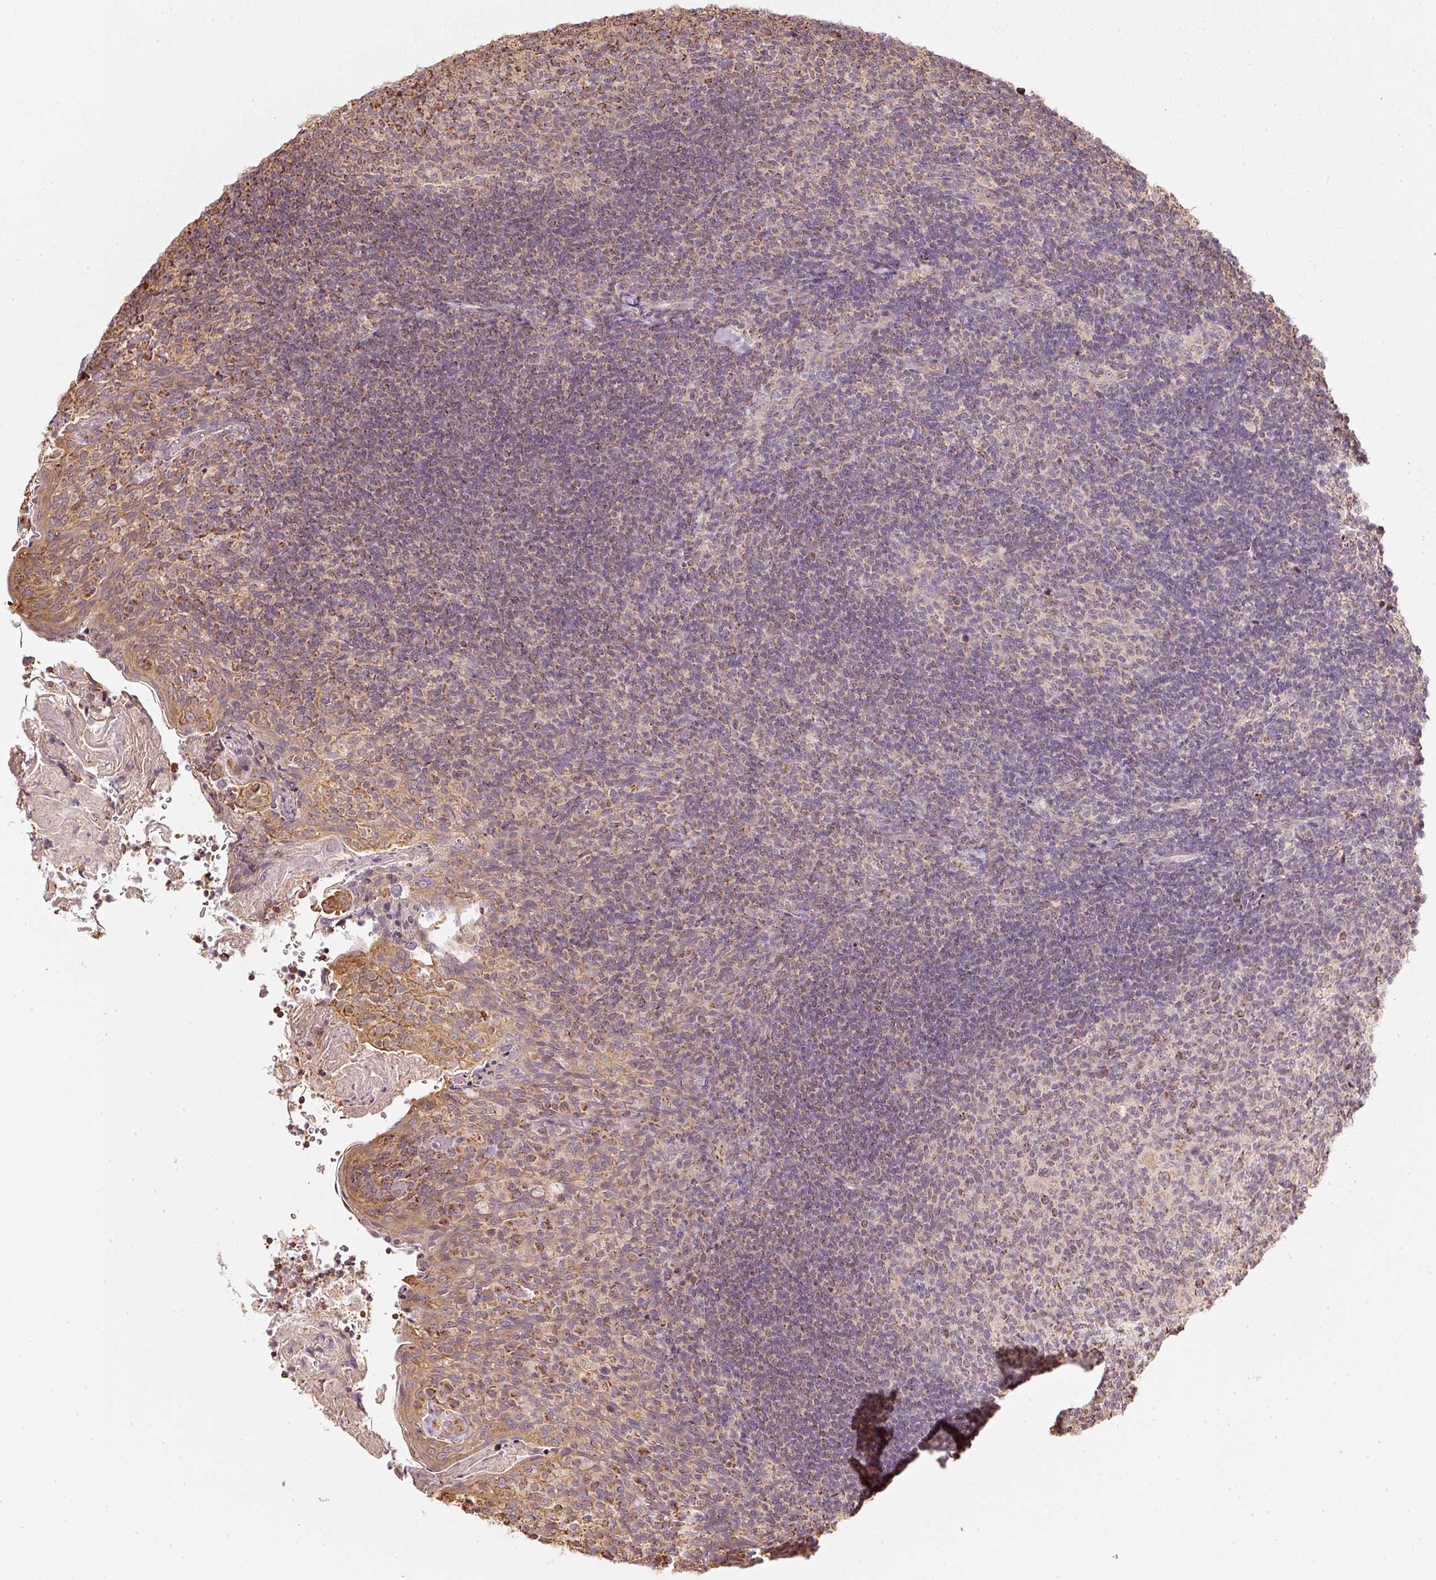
{"staining": {"intensity": "moderate", "quantity": "<25%", "location": "cytoplasmic/membranous"}, "tissue": "tonsil", "cell_type": "Germinal center cells", "image_type": "normal", "snomed": [{"axis": "morphology", "description": "Normal tissue, NOS"}, {"axis": "topography", "description": "Tonsil"}], "caption": "Immunohistochemical staining of unremarkable tonsil demonstrates <25% levels of moderate cytoplasmic/membranous protein expression in about <25% of germinal center cells.", "gene": "RAB35", "patient": {"sex": "female", "age": 10}}